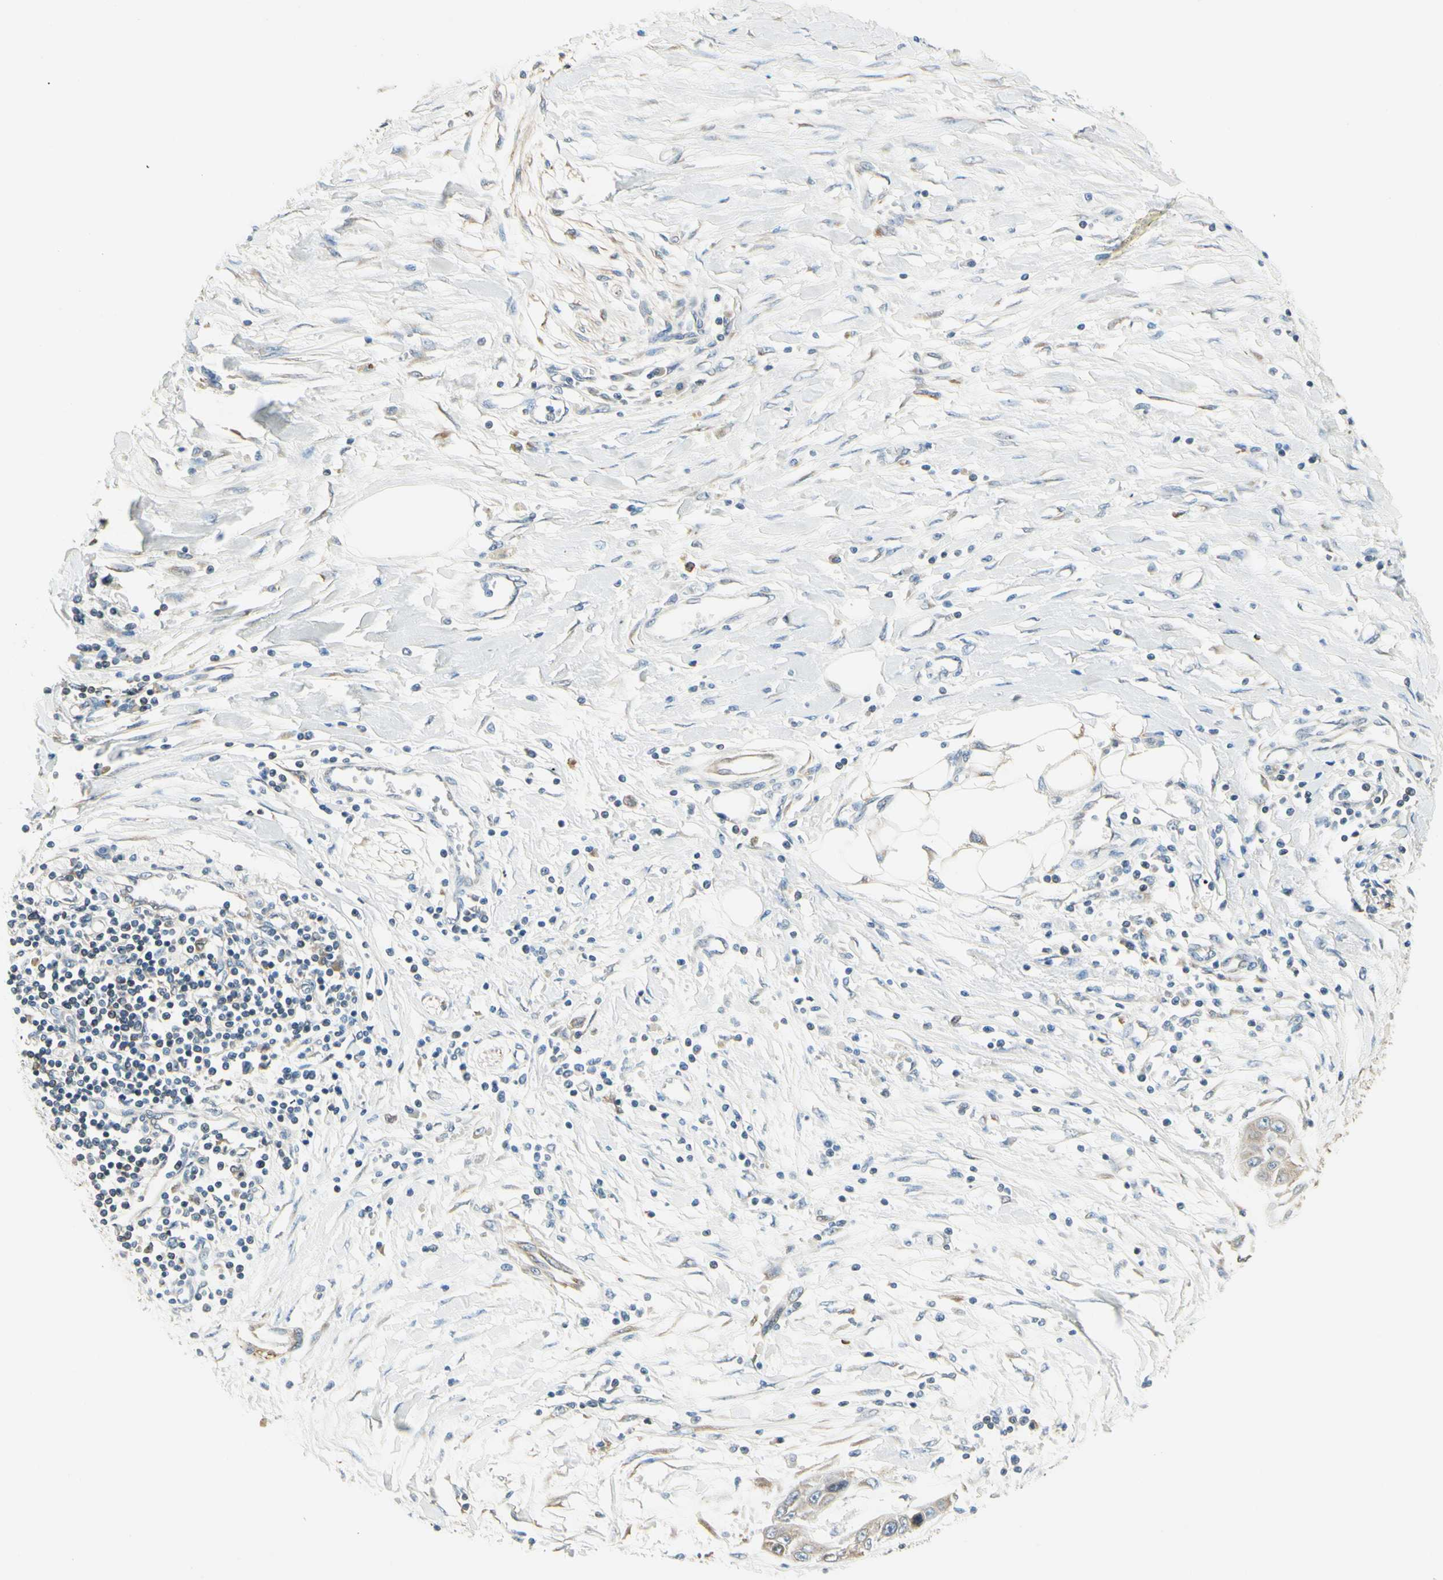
{"staining": {"intensity": "weak", "quantity": "<25%", "location": "cytoplasmic/membranous"}, "tissue": "pancreatic cancer", "cell_type": "Tumor cells", "image_type": "cancer", "snomed": [{"axis": "morphology", "description": "Adenocarcinoma, NOS"}, {"axis": "topography", "description": "Pancreas"}], "caption": "Histopathology image shows no significant protein positivity in tumor cells of pancreatic adenocarcinoma.", "gene": "IGDCC4", "patient": {"sex": "female", "age": 70}}